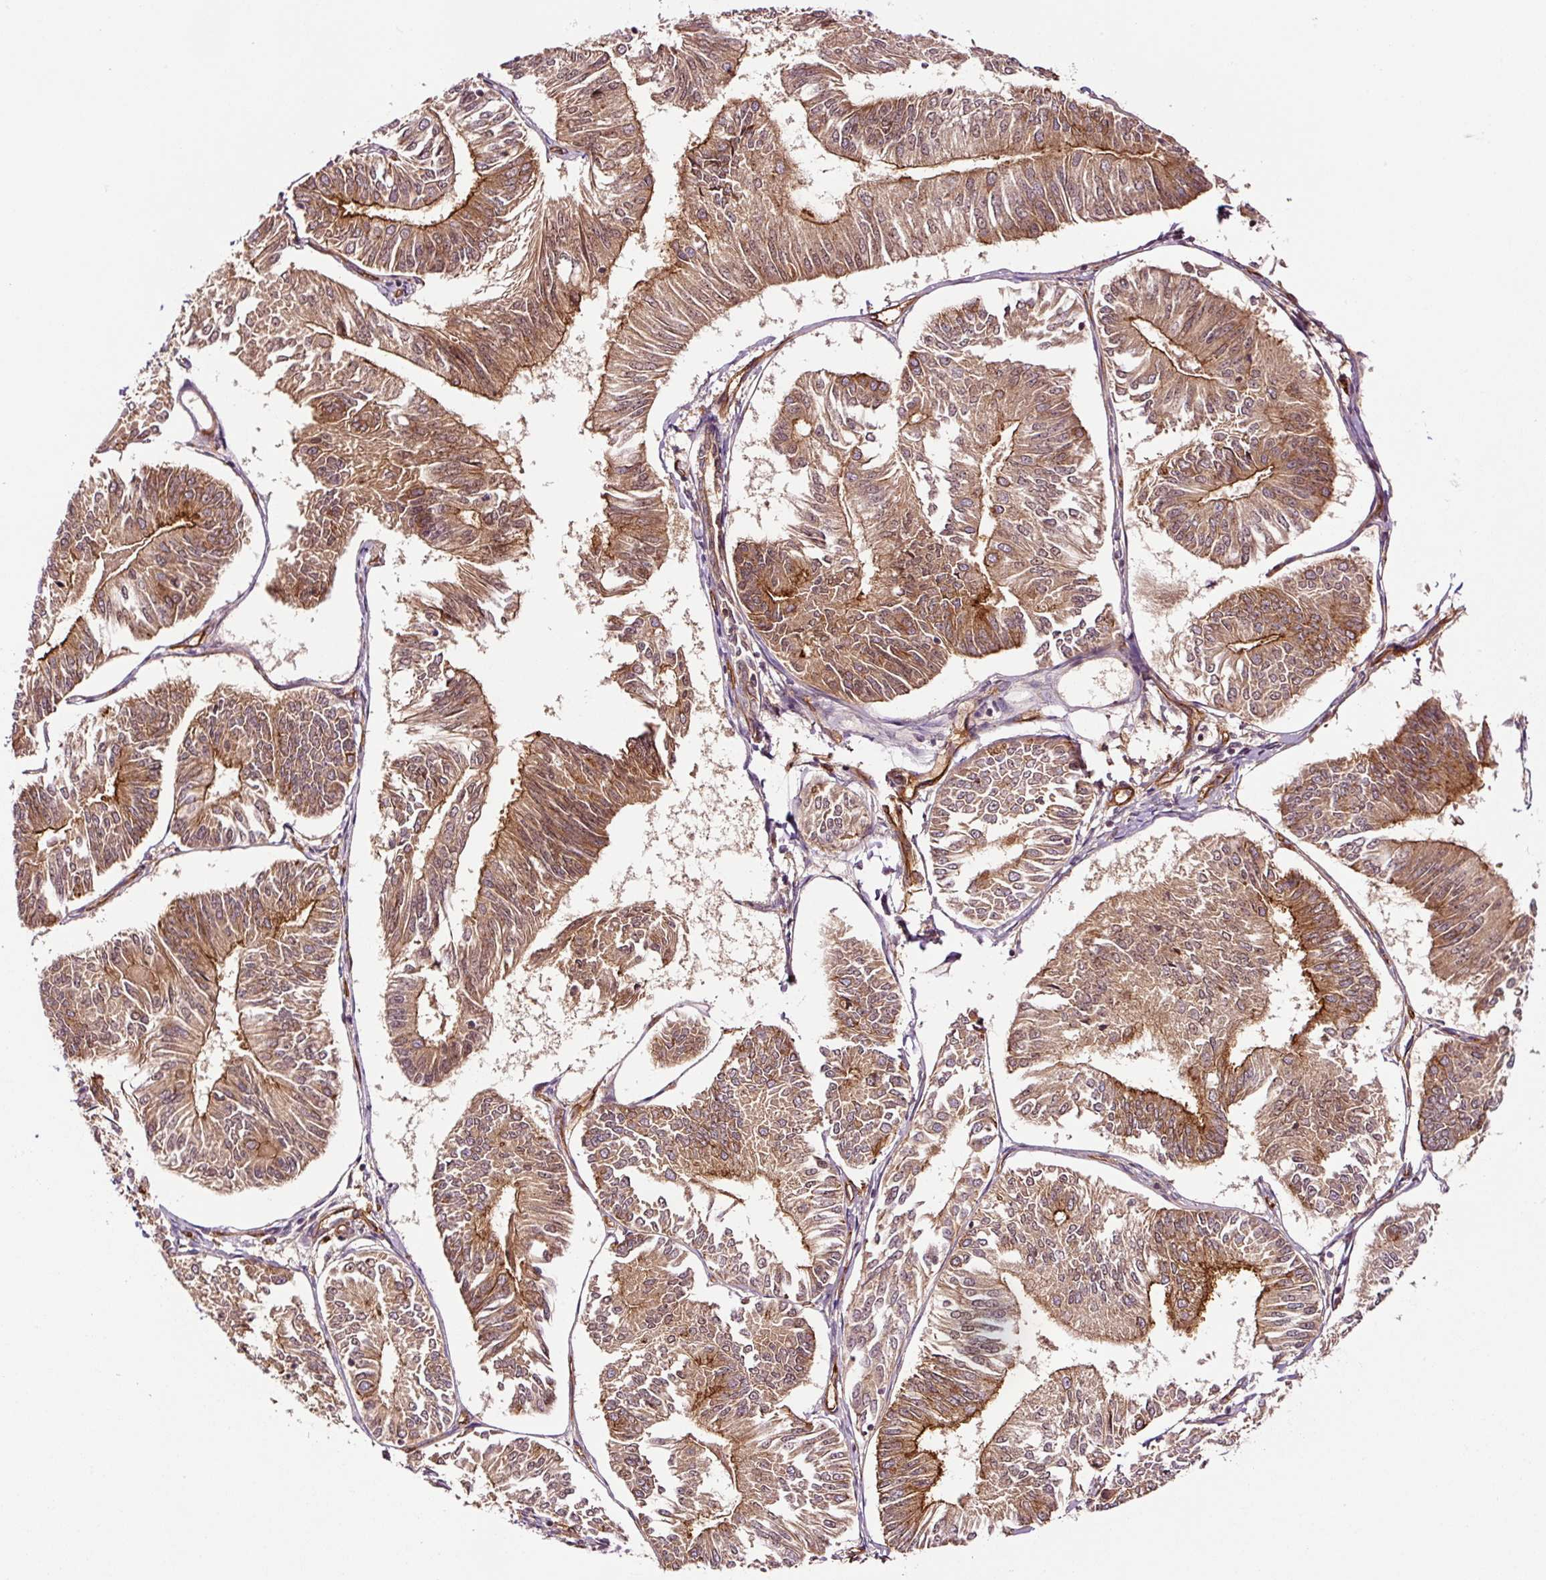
{"staining": {"intensity": "strong", "quantity": ">75%", "location": "cytoplasmic/membranous"}, "tissue": "endometrial cancer", "cell_type": "Tumor cells", "image_type": "cancer", "snomed": [{"axis": "morphology", "description": "Adenocarcinoma, NOS"}, {"axis": "topography", "description": "Endometrium"}], "caption": "Approximately >75% of tumor cells in human endometrial adenocarcinoma exhibit strong cytoplasmic/membranous protein staining as visualized by brown immunohistochemical staining.", "gene": "METAP1", "patient": {"sex": "female", "age": 58}}